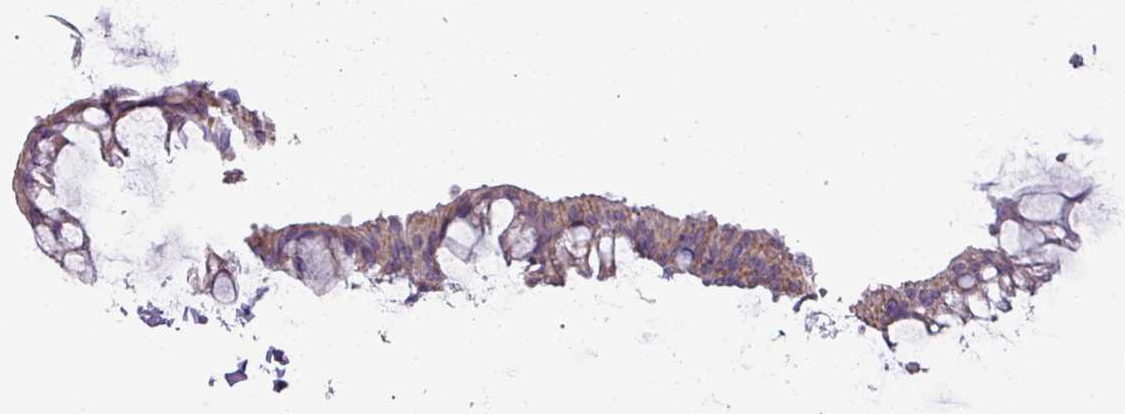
{"staining": {"intensity": "weak", "quantity": "25%-75%", "location": "cytoplasmic/membranous"}, "tissue": "ovarian cancer", "cell_type": "Tumor cells", "image_type": "cancer", "snomed": [{"axis": "morphology", "description": "Cystadenocarcinoma, mucinous, NOS"}, {"axis": "topography", "description": "Ovary"}], "caption": "Weak cytoplasmic/membranous expression for a protein is seen in approximately 25%-75% of tumor cells of ovarian mucinous cystadenocarcinoma using immunohistochemistry.", "gene": "SPESP1", "patient": {"sex": "female", "age": 73}}